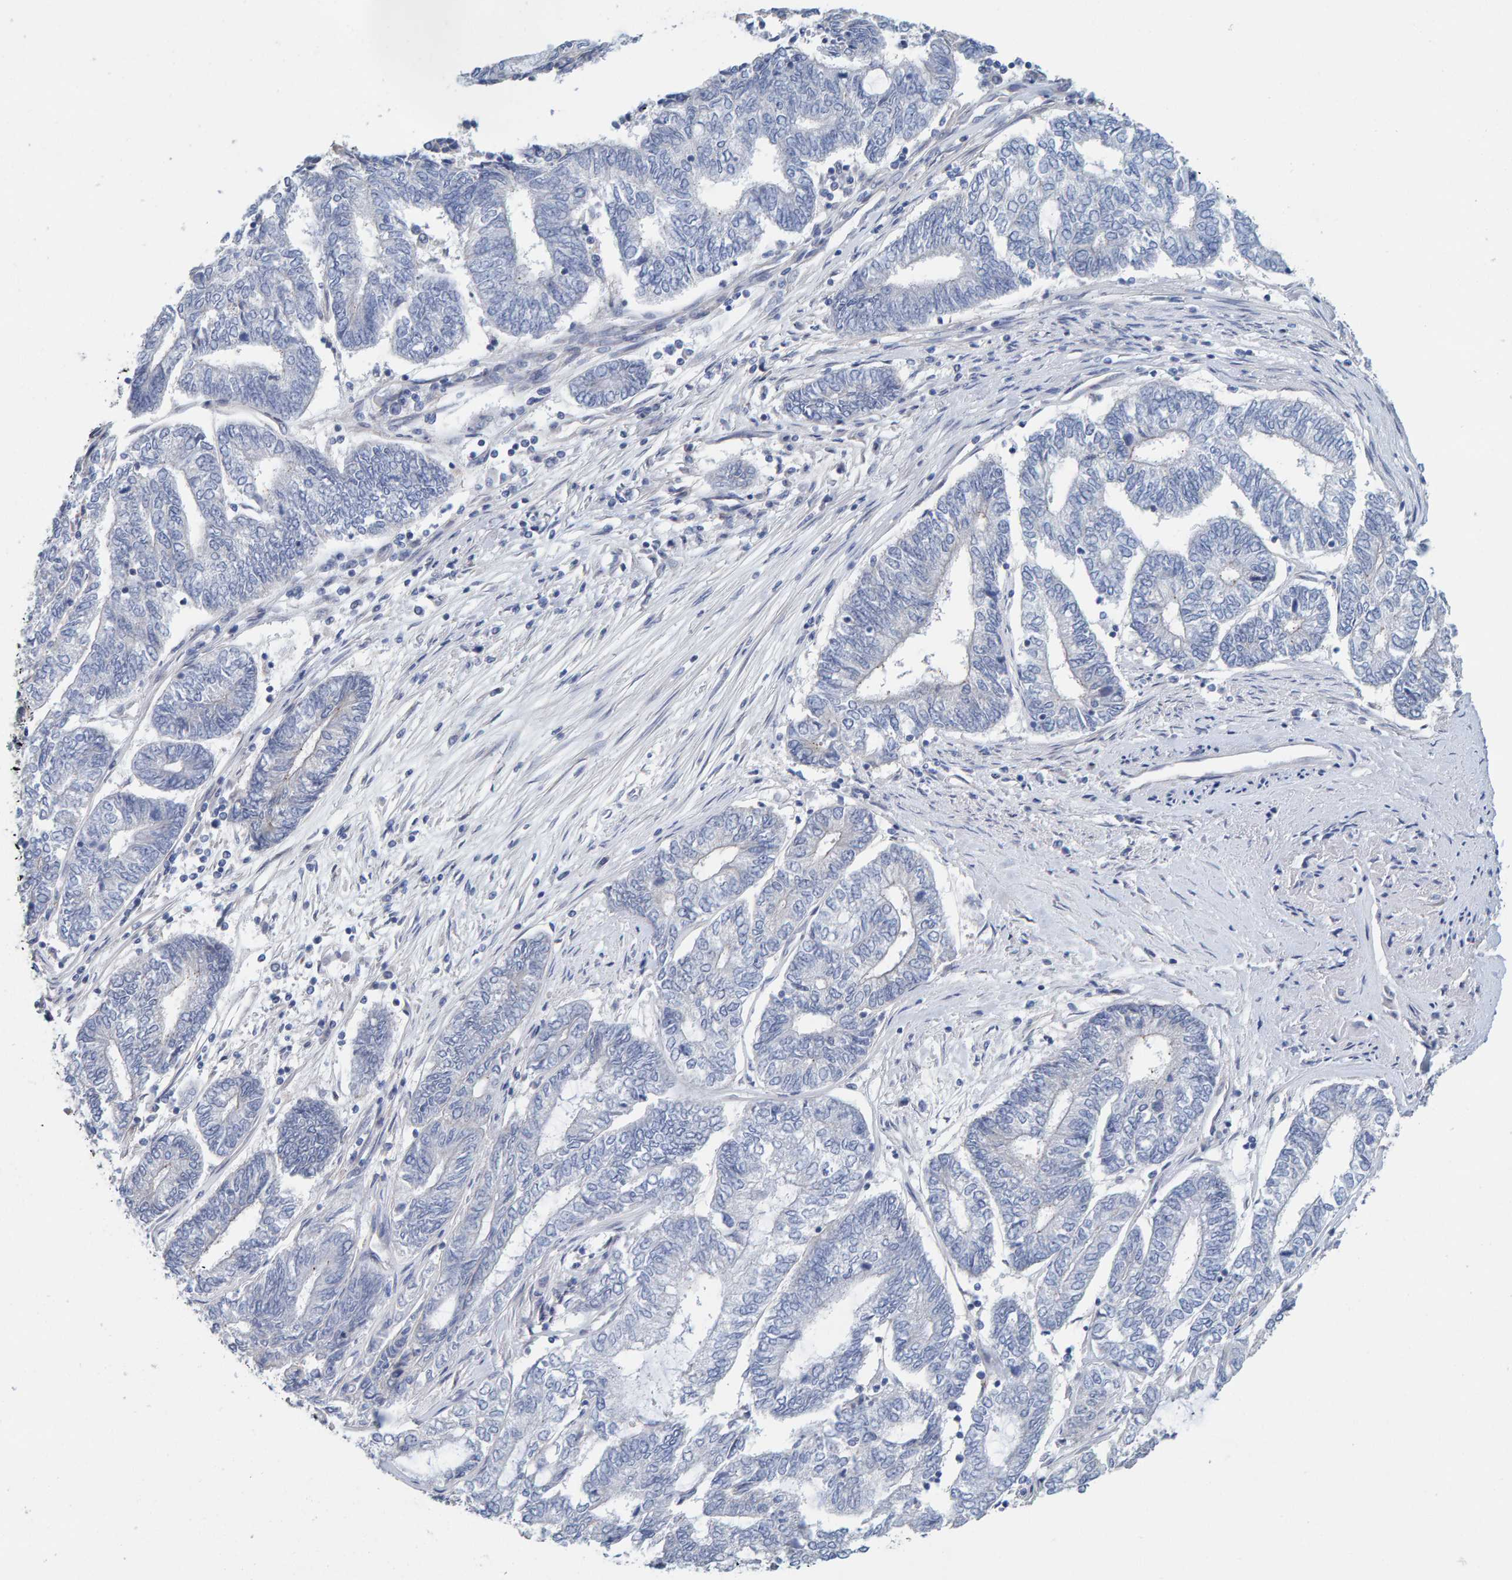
{"staining": {"intensity": "negative", "quantity": "none", "location": "none"}, "tissue": "endometrial cancer", "cell_type": "Tumor cells", "image_type": "cancer", "snomed": [{"axis": "morphology", "description": "Adenocarcinoma, NOS"}, {"axis": "topography", "description": "Uterus"}, {"axis": "topography", "description": "Endometrium"}], "caption": "Immunohistochemistry image of adenocarcinoma (endometrial) stained for a protein (brown), which demonstrates no staining in tumor cells.", "gene": "RGP1", "patient": {"sex": "female", "age": 70}}